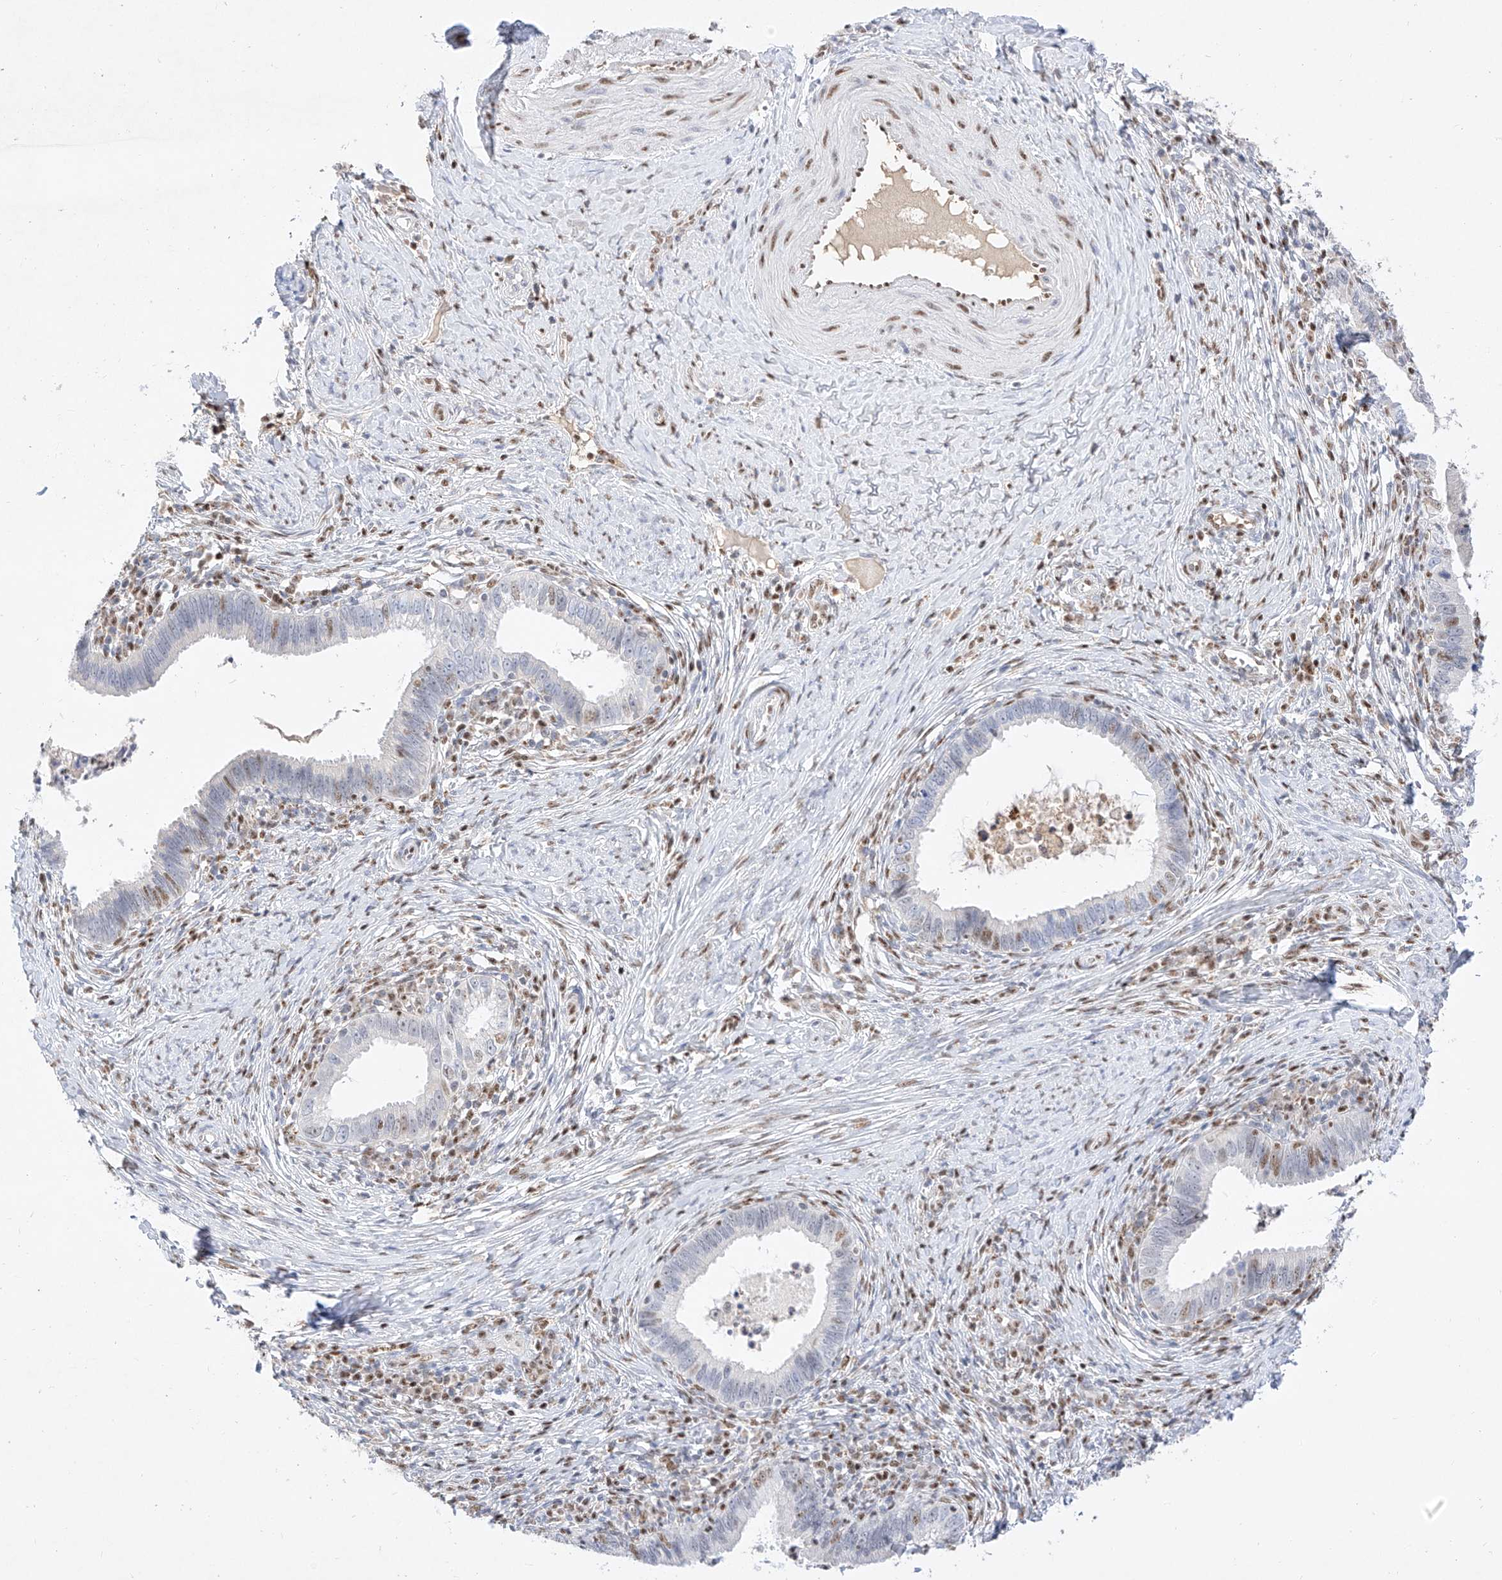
{"staining": {"intensity": "weak", "quantity": "<25%", "location": "nuclear"}, "tissue": "cervical cancer", "cell_type": "Tumor cells", "image_type": "cancer", "snomed": [{"axis": "morphology", "description": "Adenocarcinoma, NOS"}, {"axis": "topography", "description": "Cervix"}], "caption": "High power microscopy histopathology image of an IHC histopathology image of cervical adenocarcinoma, revealing no significant expression in tumor cells.", "gene": "NRF1", "patient": {"sex": "female", "age": 36}}